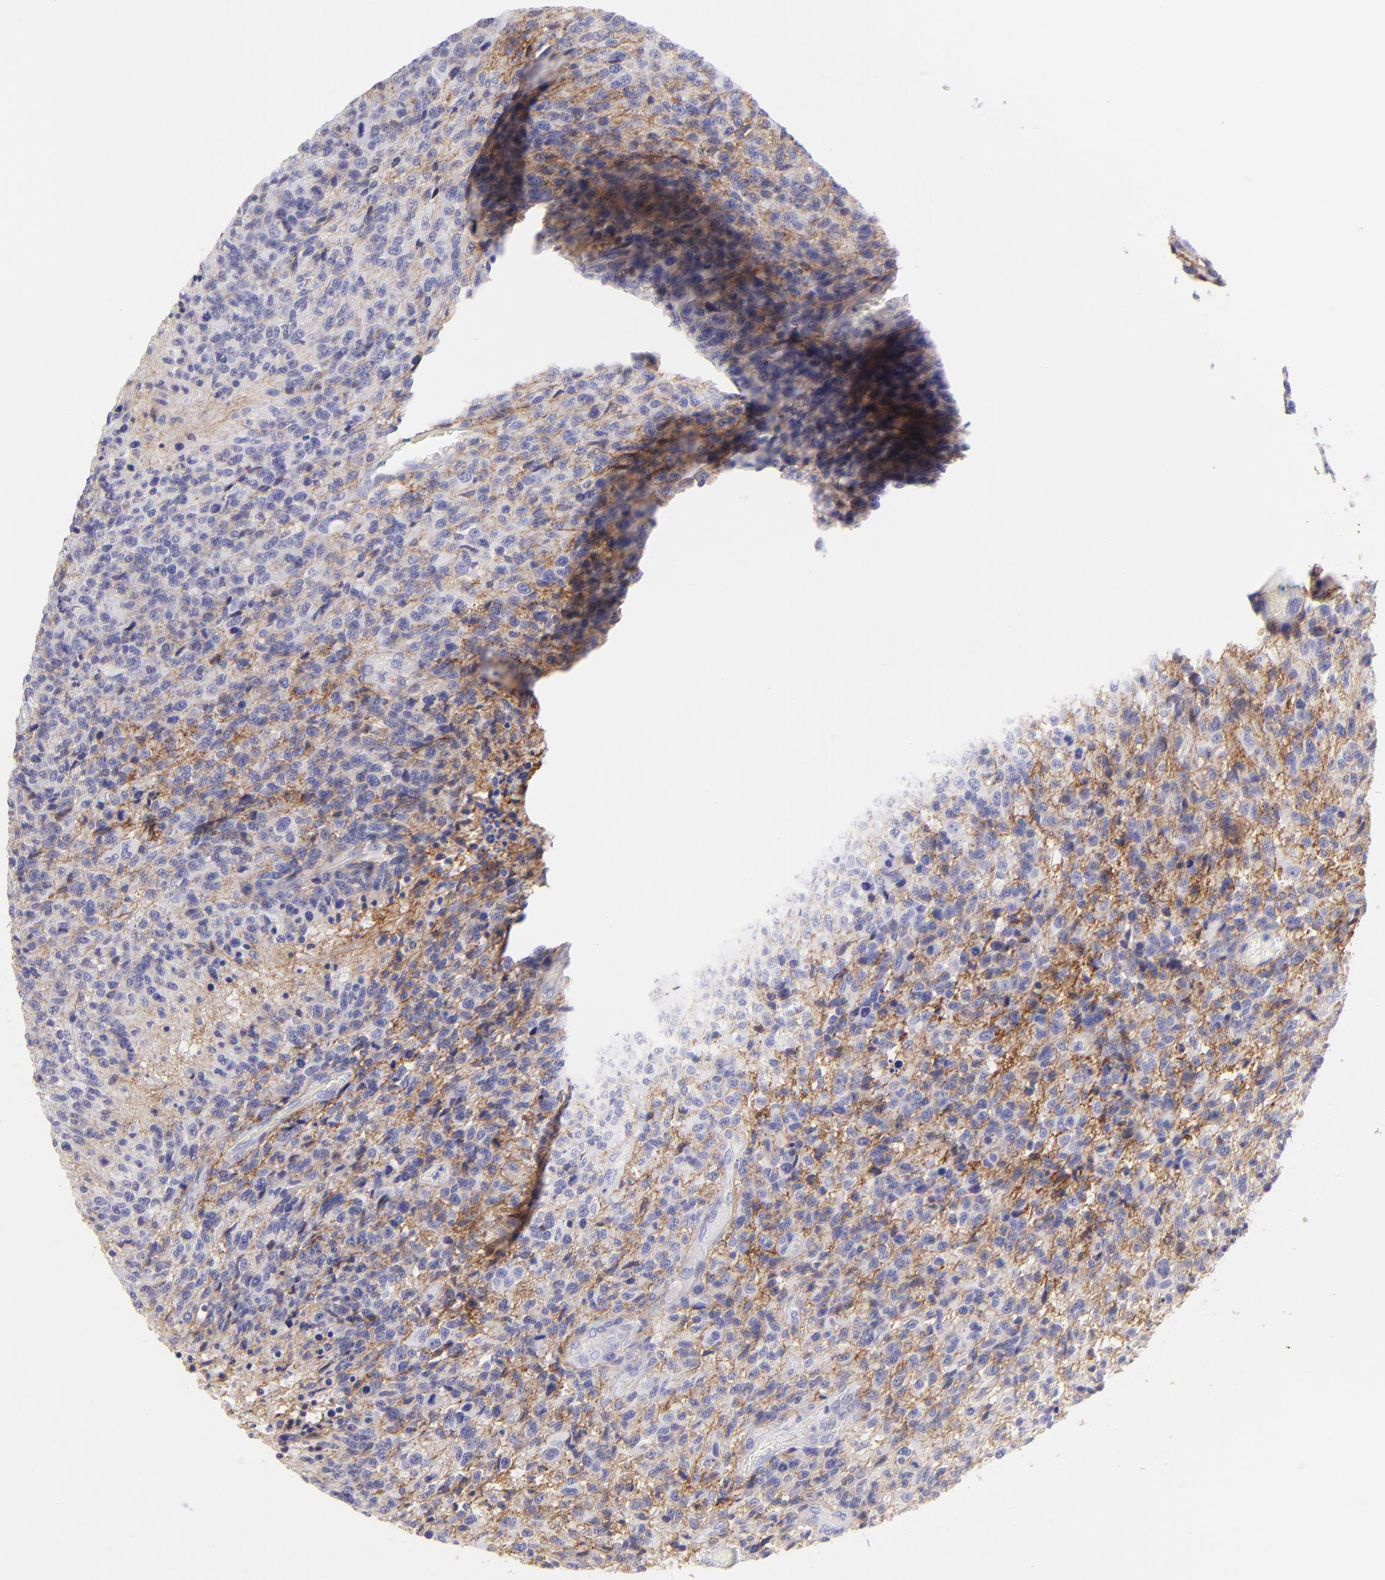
{"staining": {"intensity": "weak", "quantity": "25%-75%", "location": "cytoplasmic/membranous"}, "tissue": "glioma", "cell_type": "Tumor cells", "image_type": "cancer", "snomed": [{"axis": "morphology", "description": "Glioma, malignant, High grade"}, {"axis": "topography", "description": "Brain"}], "caption": "Malignant glioma (high-grade) stained with IHC demonstrates weak cytoplasmic/membranous positivity in about 25%-75% of tumor cells.", "gene": "CD81", "patient": {"sex": "male", "age": 36}}